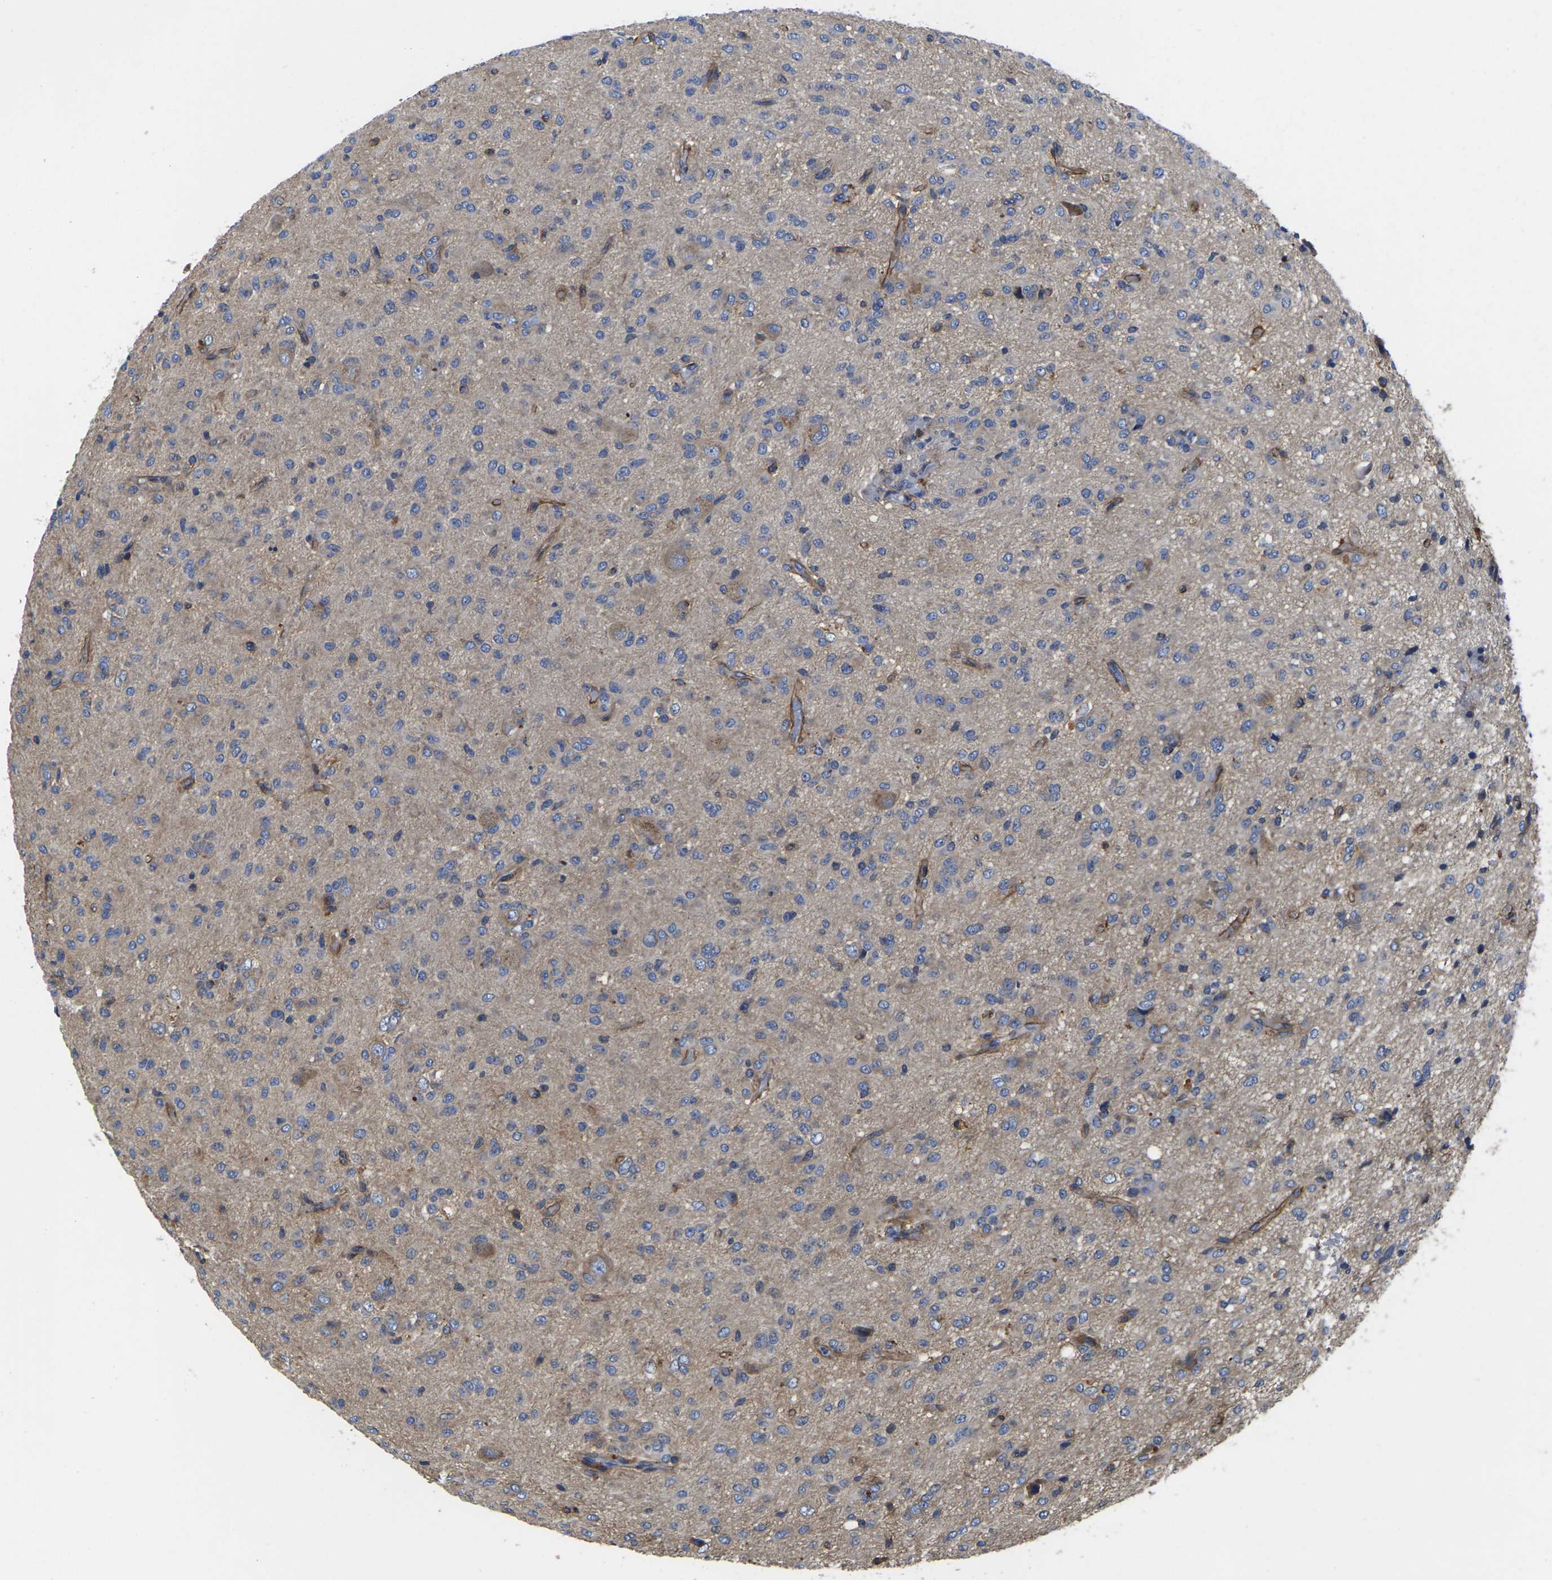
{"staining": {"intensity": "weak", "quantity": ">75%", "location": "cytoplasmic/membranous"}, "tissue": "glioma", "cell_type": "Tumor cells", "image_type": "cancer", "snomed": [{"axis": "morphology", "description": "Glioma, malignant, High grade"}, {"axis": "topography", "description": "Brain"}], "caption": "Approximately >75% of tumor cells in malignant high-grade glioma display weak cytoplasmic/membranous protein staining as visualized by brown immunohistochemical staining.", "gene": "SCNN1A", "patient": {"sex": "female", "age": 59}}